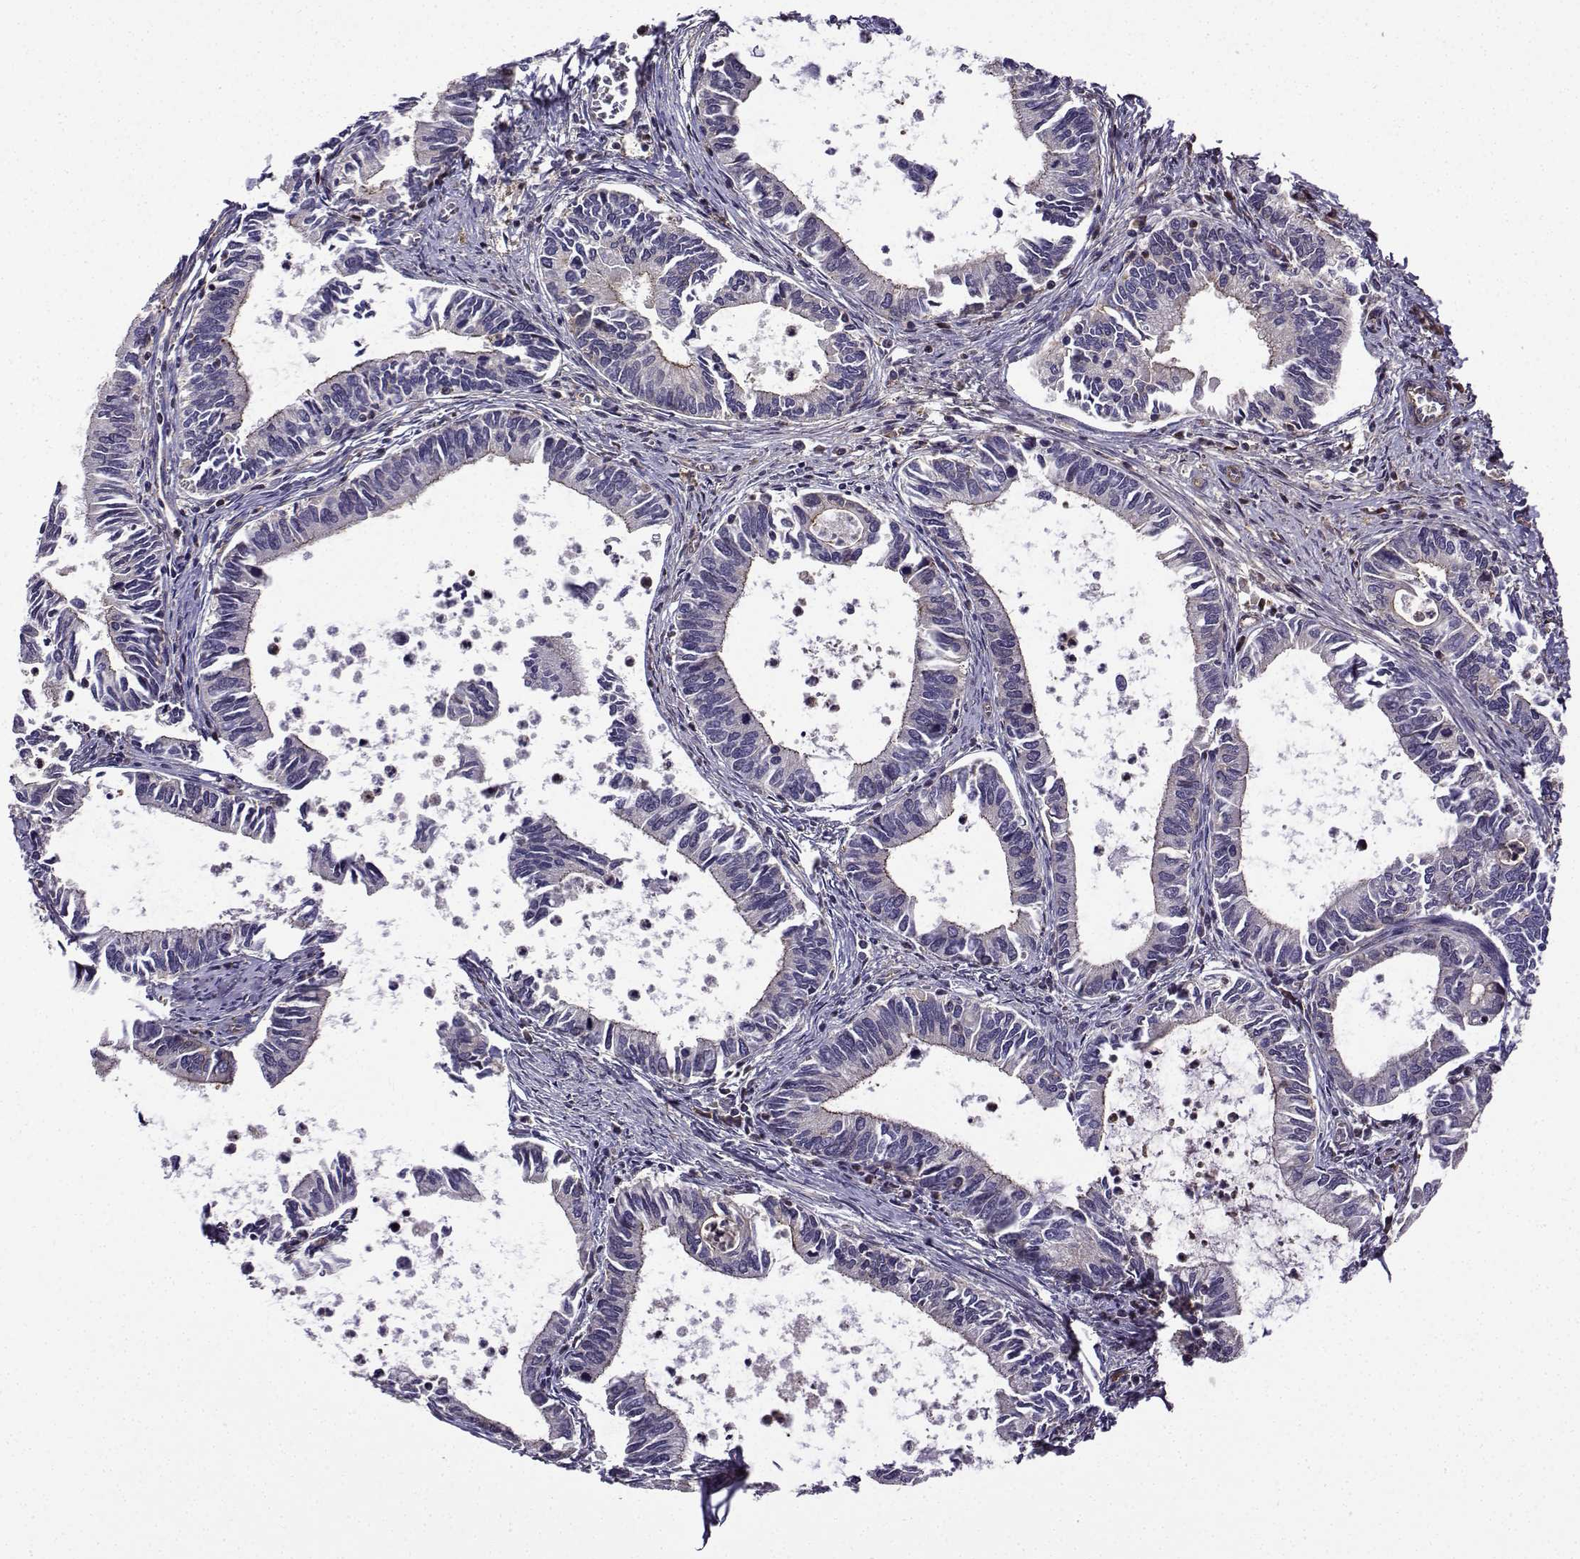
{"staining": {"intensity": "strong", "quantity": "<25%", "location": "cytoplasmic/membranous"}, "tissue": "cervical cancer", "cell_type": "Tumor cells", "image_type": "cancer", "snomed": [{"axis": "morphology", "description": "Adenocarcinoma, NOS"}, {"axis": "topography", "description": "Cervix"}], "caption": "A micrograph showing strong cytoplasmic/membranous positivity in about <25% of tumor cells in cervical adenocarcinoma, as visualized by brown immunohistochemical staining.", "gene": "ITGB8", "patient": {"sex": "female", "age": 42}}